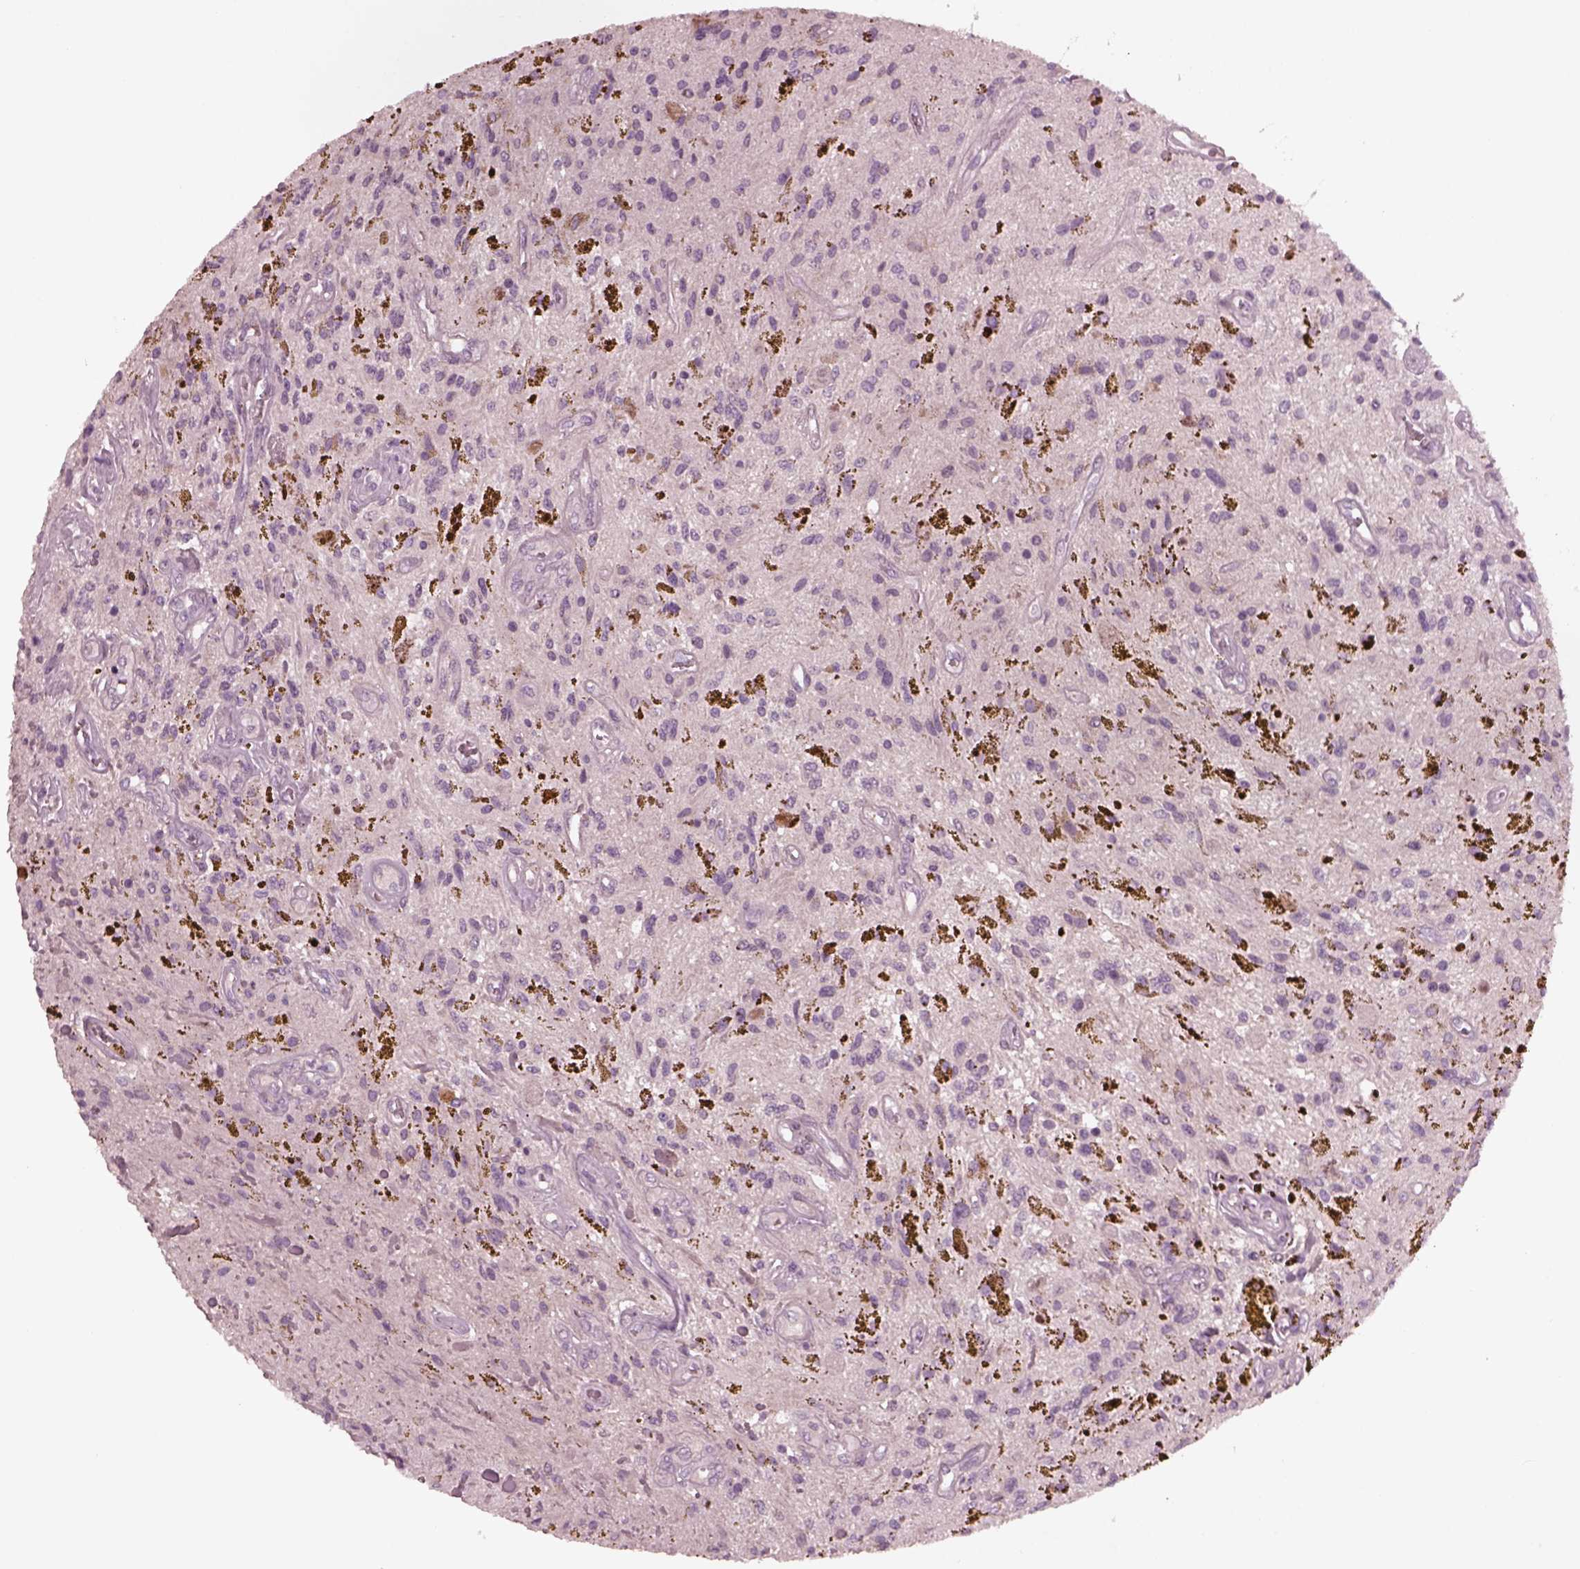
{"staining": {"intensity": "negative", "quantity": "none", "location": "none"}, "tissue": "glioma", "cell_type": "Tumor cells", "image_type": "cancer", "snomed": [{"axis": "morphology", "description": "Glioma, malignant, Low grade"}, {"axis": "topography", "description": "Cerebellum"}], "caption": "This is an immunohistochemistry histopathology image of human glioma. There is no expression in tumor cells.", "gene": "YY2", "patient": {"sex": "female", "age": 14}}